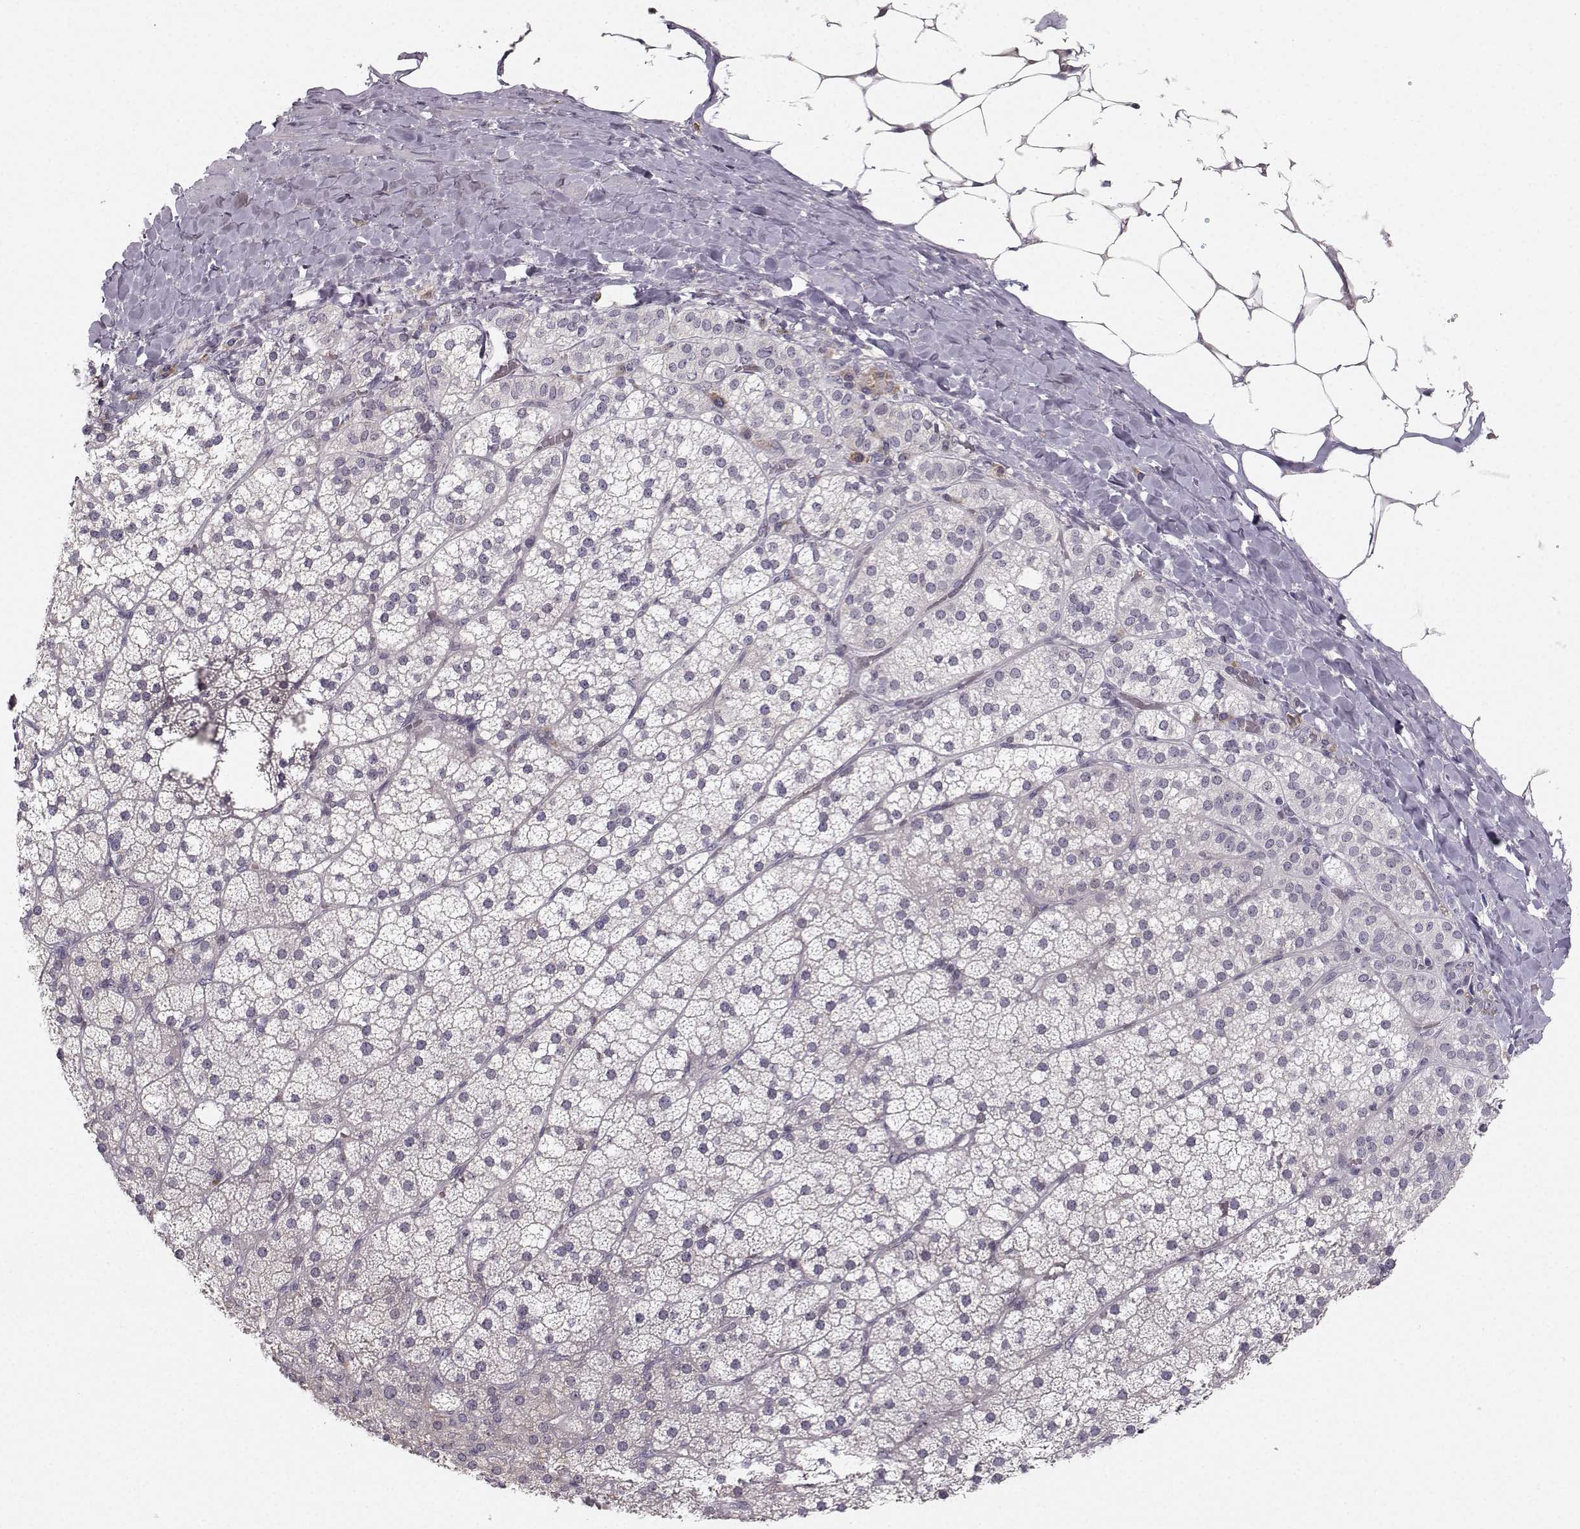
{"staining": {"intensity": "negative", "quantity": "none", "location": "none"}, "tissue": "adrenal gland", "cell_type": "Glandular cells", "image_type": "normal", "snomed": [{"axis": "morphology", "description": "Normal tissue, NOS"}, {"axis": "topography", "description": "Adrenal gland"}], "caption": "A high-resolution image shows IHC staining of benign adrenal gland, which reveals no significant staining in glandular cells.", "gene": "OPRD1", "patient": {"sex": "male", "age": 53}}